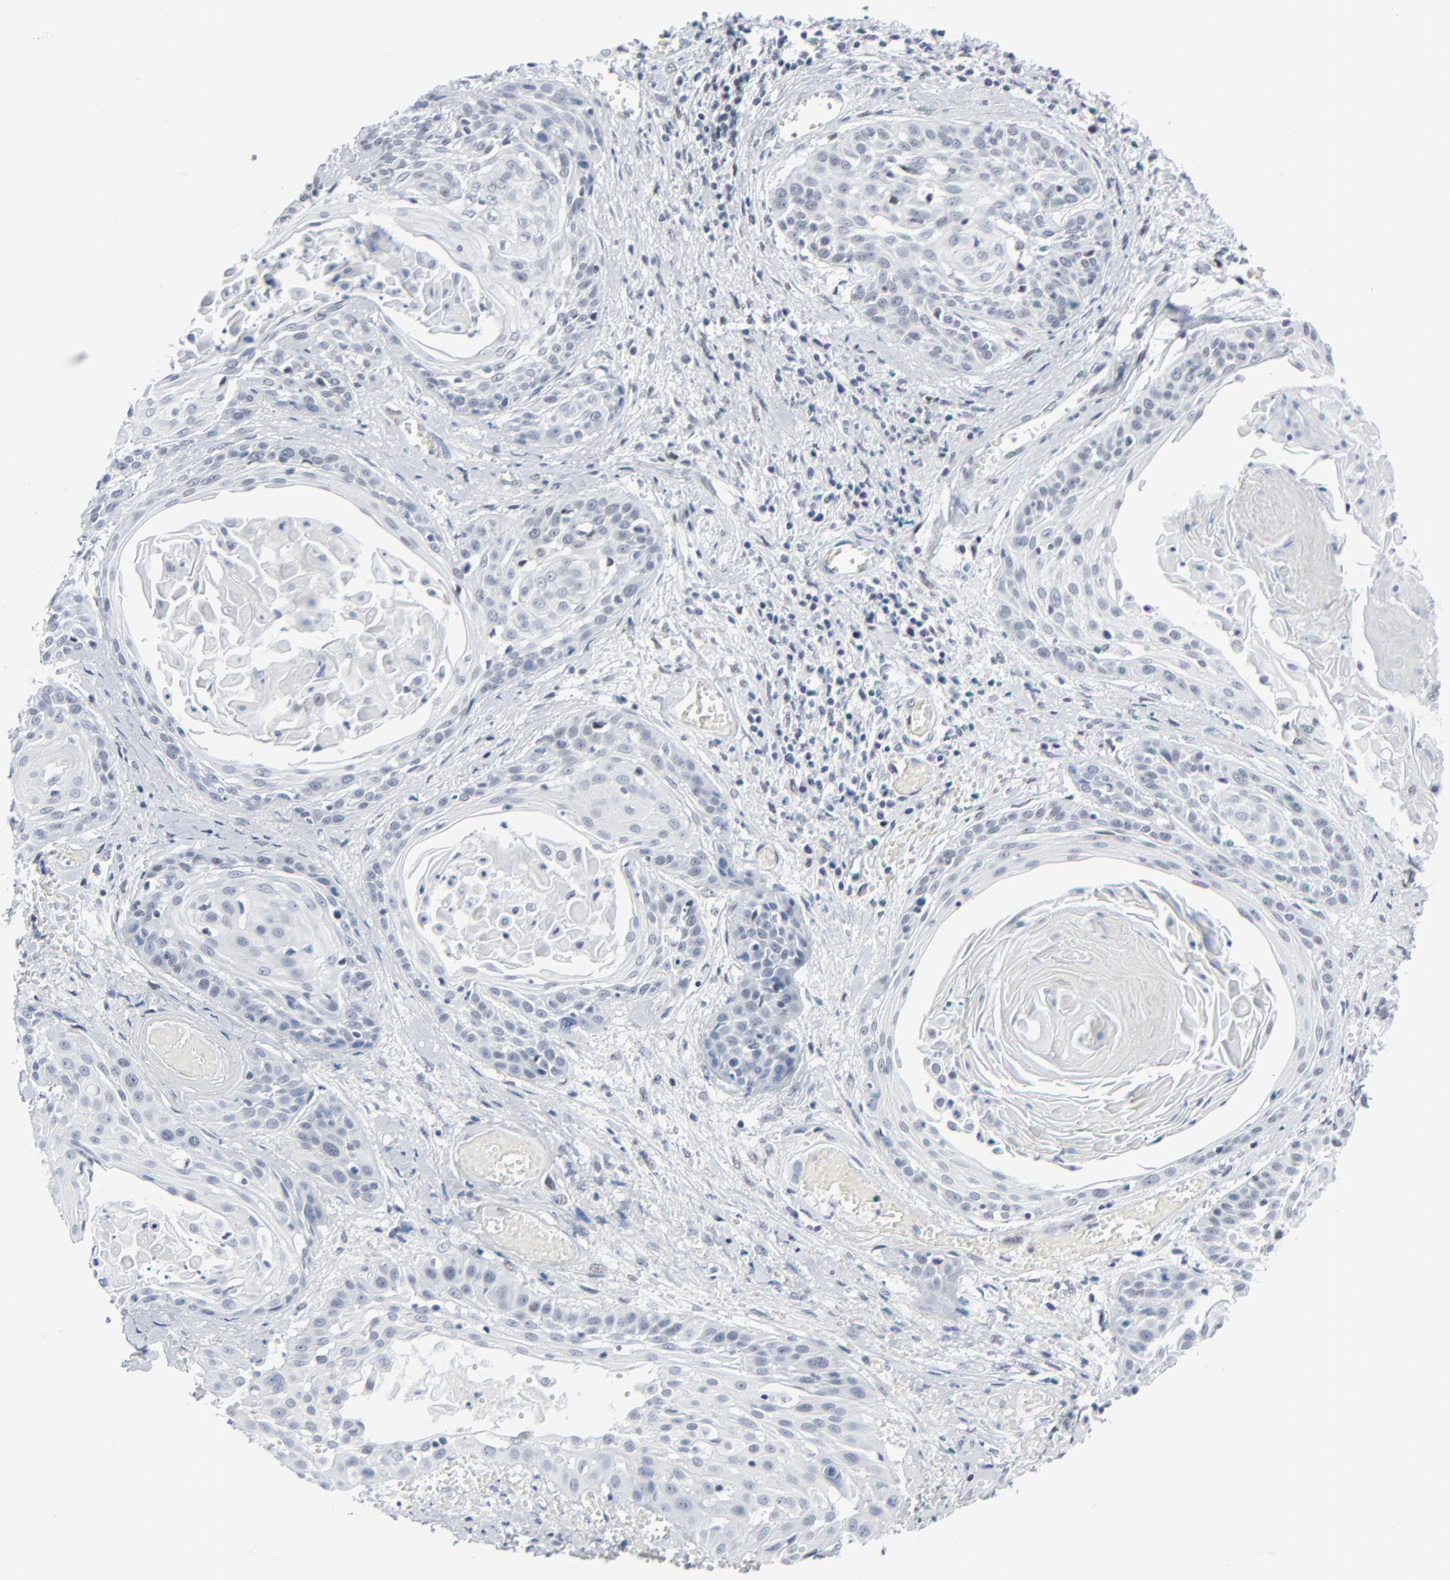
{"staining": {"intensity": "negative", "quantity": "none", "location": "none"}, "tissue": "cervical cancer", "cell_type": "Tumor cells", "image_type": "cancer", "snomed": [{"axis": "morphology", "description": "Squamous cell carcinoma, NOS"}, {"axis": "topography", "description": "Cervix"}], "caption": "This is an IHC micrograph of human squamous cell carcinoma (cervical). There is no staining in tumor cells.", "gene": "SIRT1", "patient": {"sex": "female", "age": 57}}